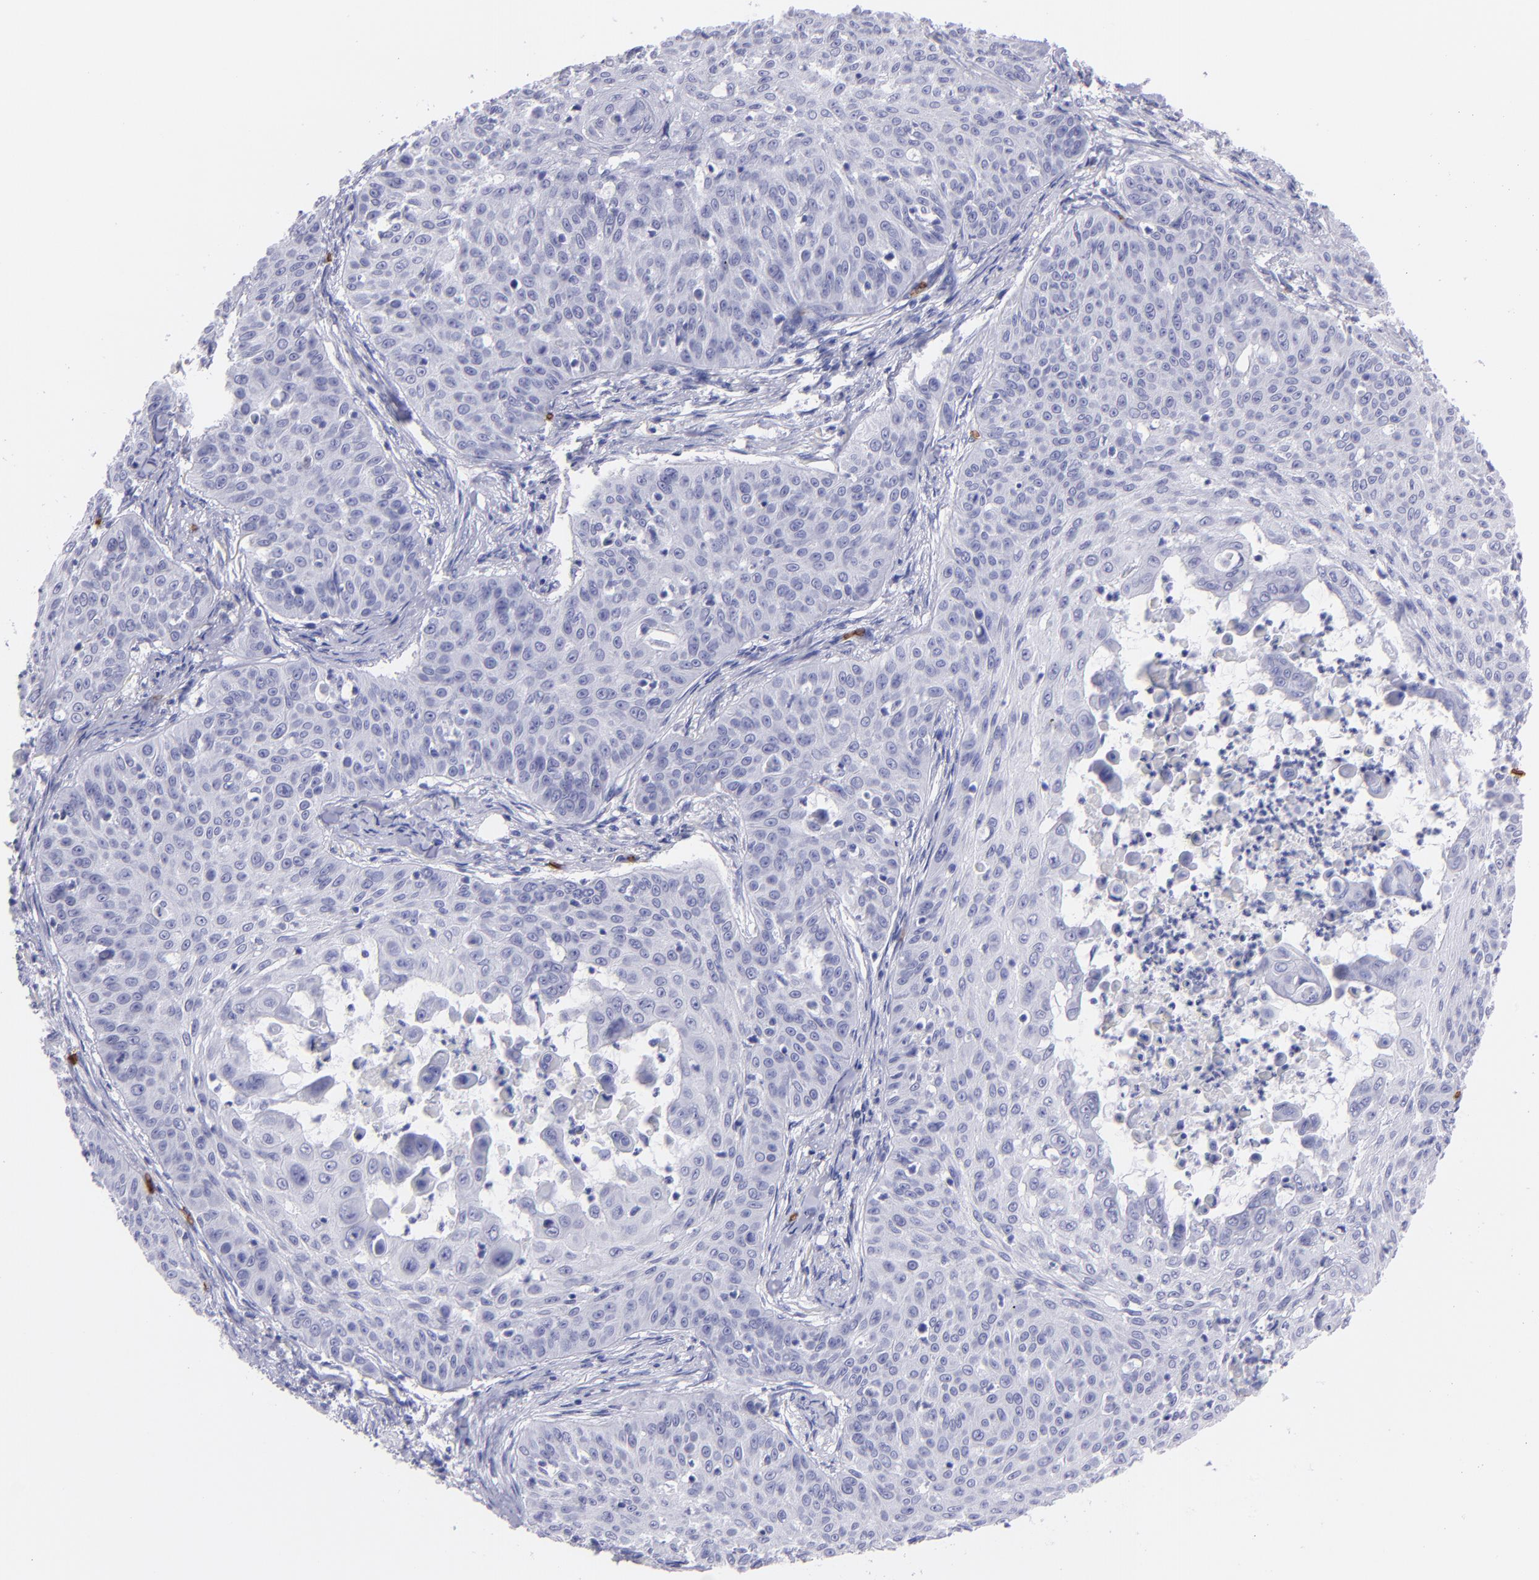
{"staining": {"intensity": "negative", "quantity": "none", "location": "none"}, "tissue": "skin cancer", "cell_type": "Tumor cells", "image_type": "cancer", "snomed": [{"axis": "morphology", "description": "Squamous cell carcinoma, NOS"}, {"axis": "topography", "description": "Skin"}], "caption": "Immunohistochemical staining of skin squamous cell carcinoma displays no significant expression in tumor cells.", "gene": "GYPA", "patient": {"sex": "male", "age": 82}}